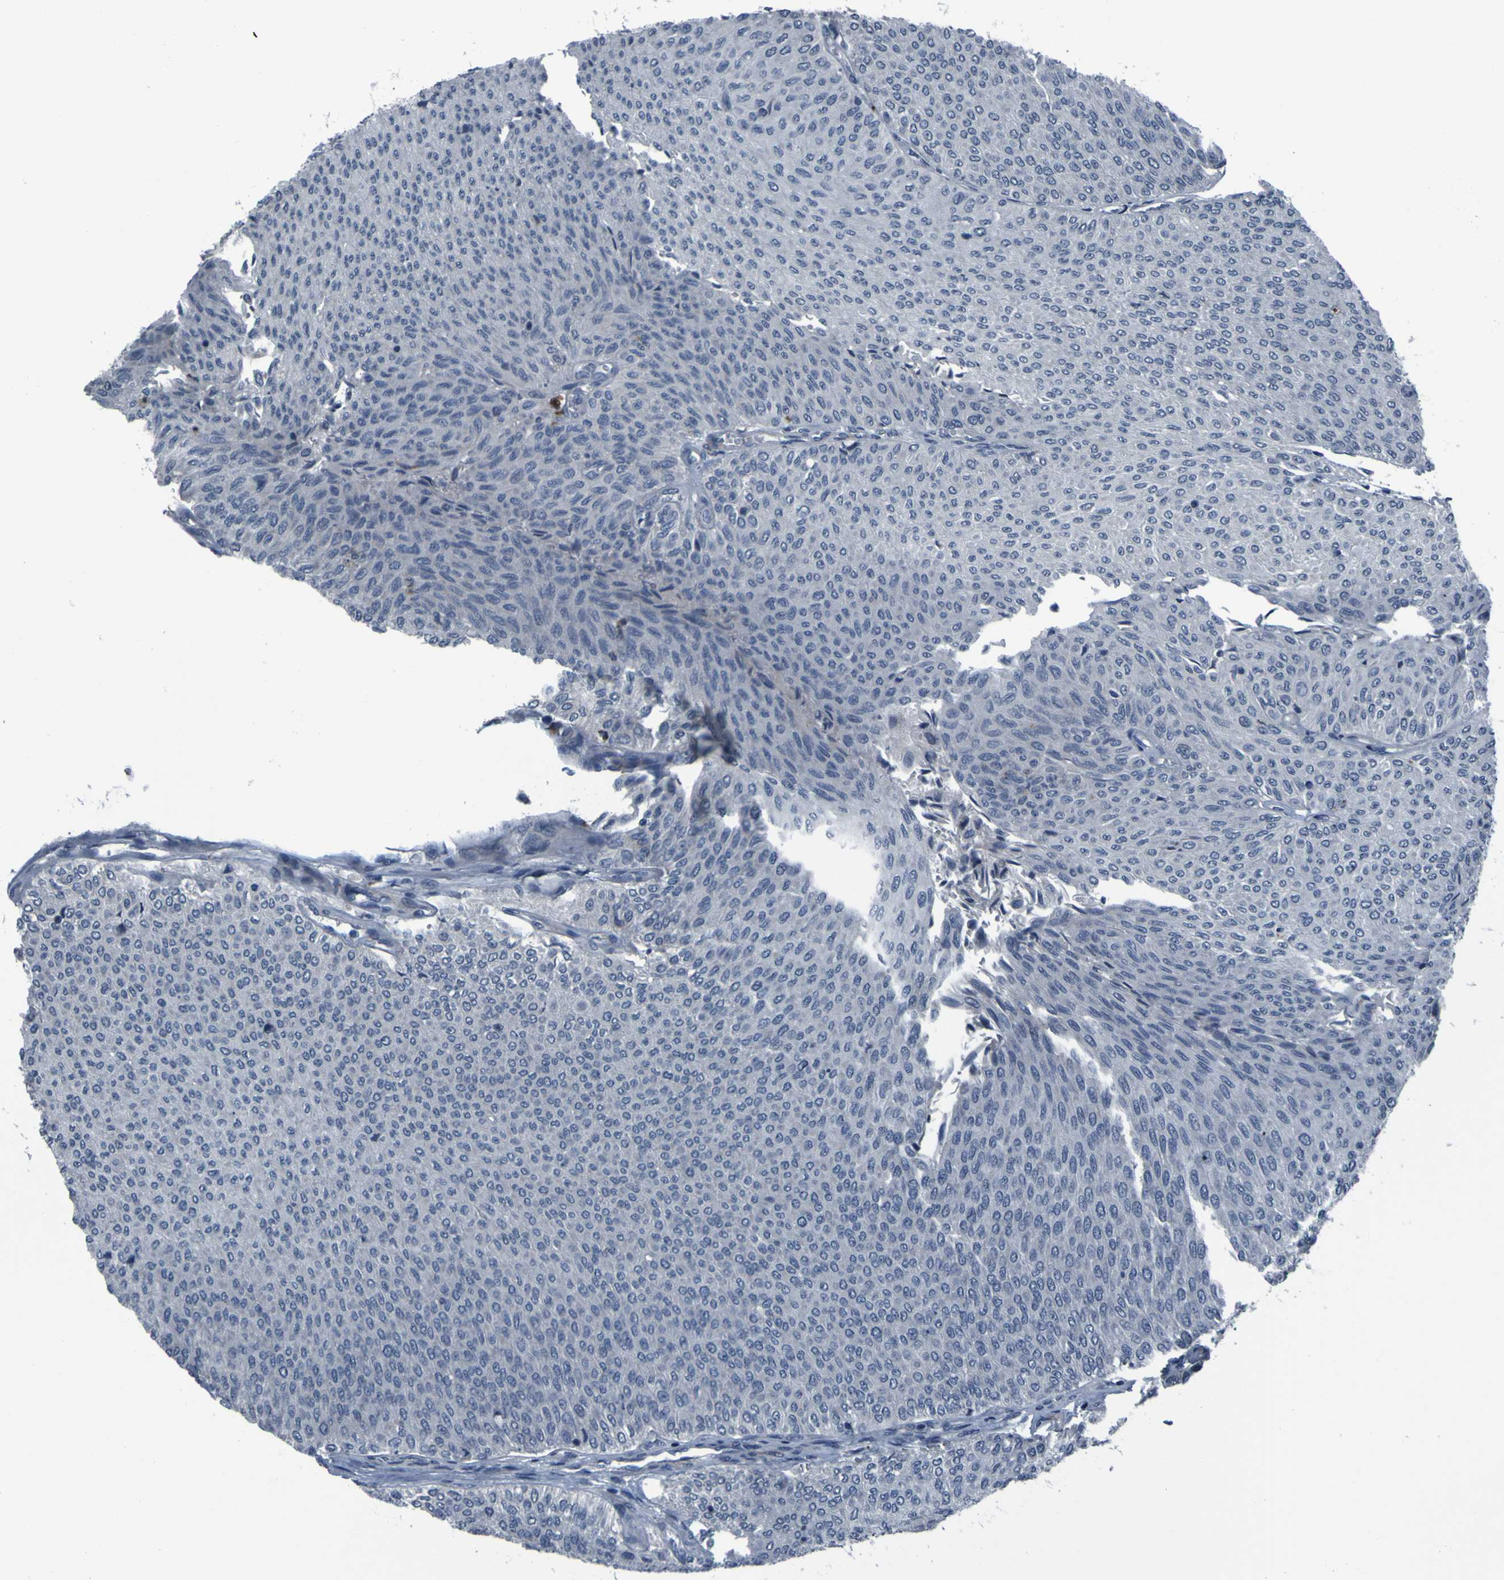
{"staining": {"intensity": "negative", "quantity": "none", "location": "none"}, "tissue": "urothelial cancer", "cell_type": "Tumor cells", "image_type": "cancer", "snomed": [{"axis": "morphology", "description": "Urothelial carcinoma, Low grade"}, {"axis": "topography", "description": "Urinary bladder"}], "caption": "Tumor cells show no significant positivity in urothelial cancer.", "gene": "OSTM1", "patient": {"sex": "male", "age": 78}}